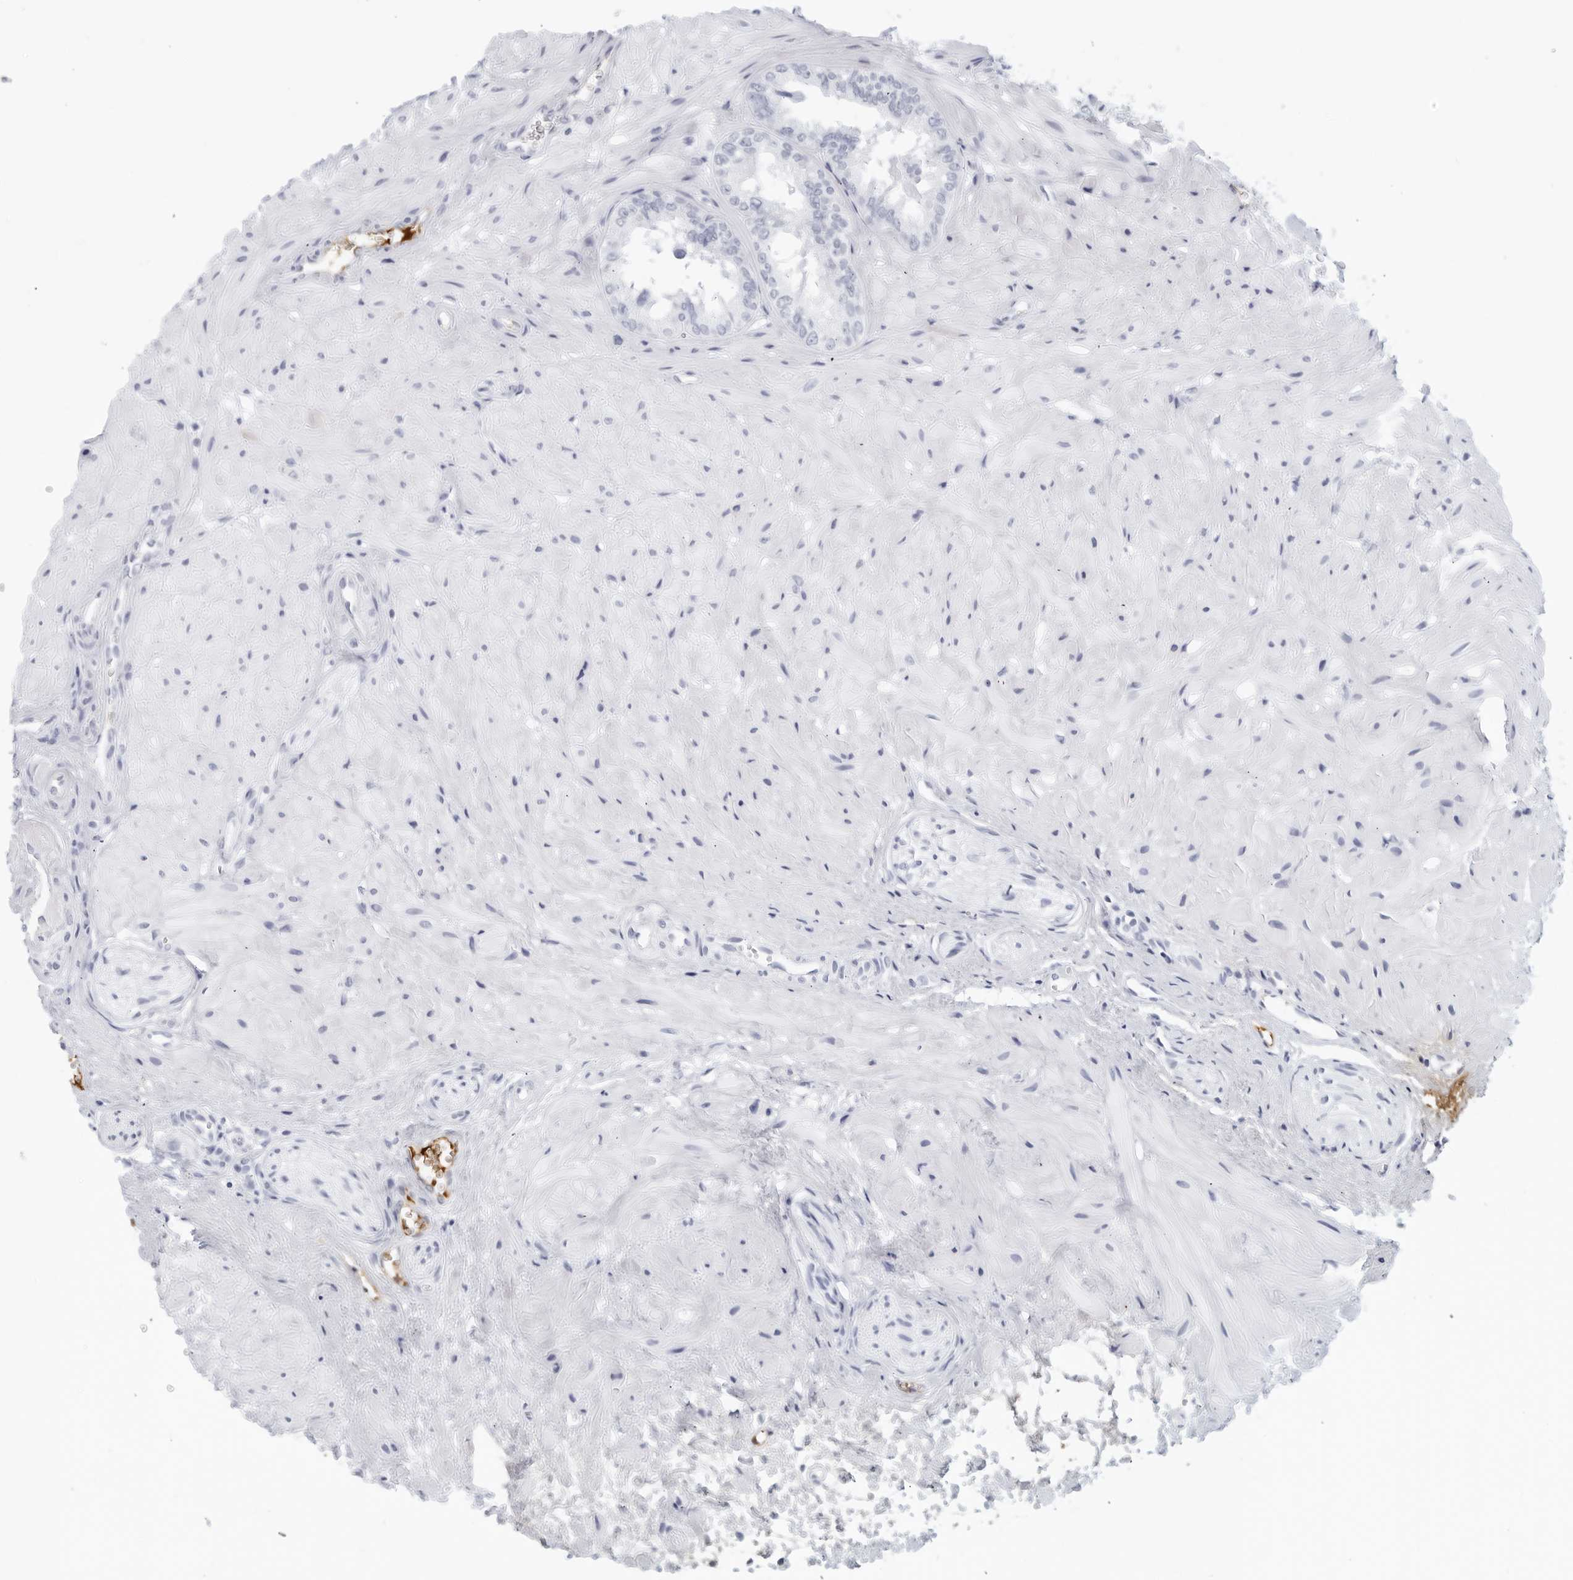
{"staining": {"intensity": "negative", "quantity": "none", "location": "none"}, "tissue": "seminal vesicle", "cell_type": "Glandular cells", "image_type": "normal", "snomed": [{"axis": "morphology", "description": "Normal tissue, NOS"}, {"axis": "topography", "description": "Prostate"}, {"axis": "topography", "description": "Seminal veicle"}], "caption": "The immunohistochemistry histopathology image has no significant positivity in glandular cells of seminal vesicle.", "gene": "FGG", "patient": {"sex": "male", "age": 51}}